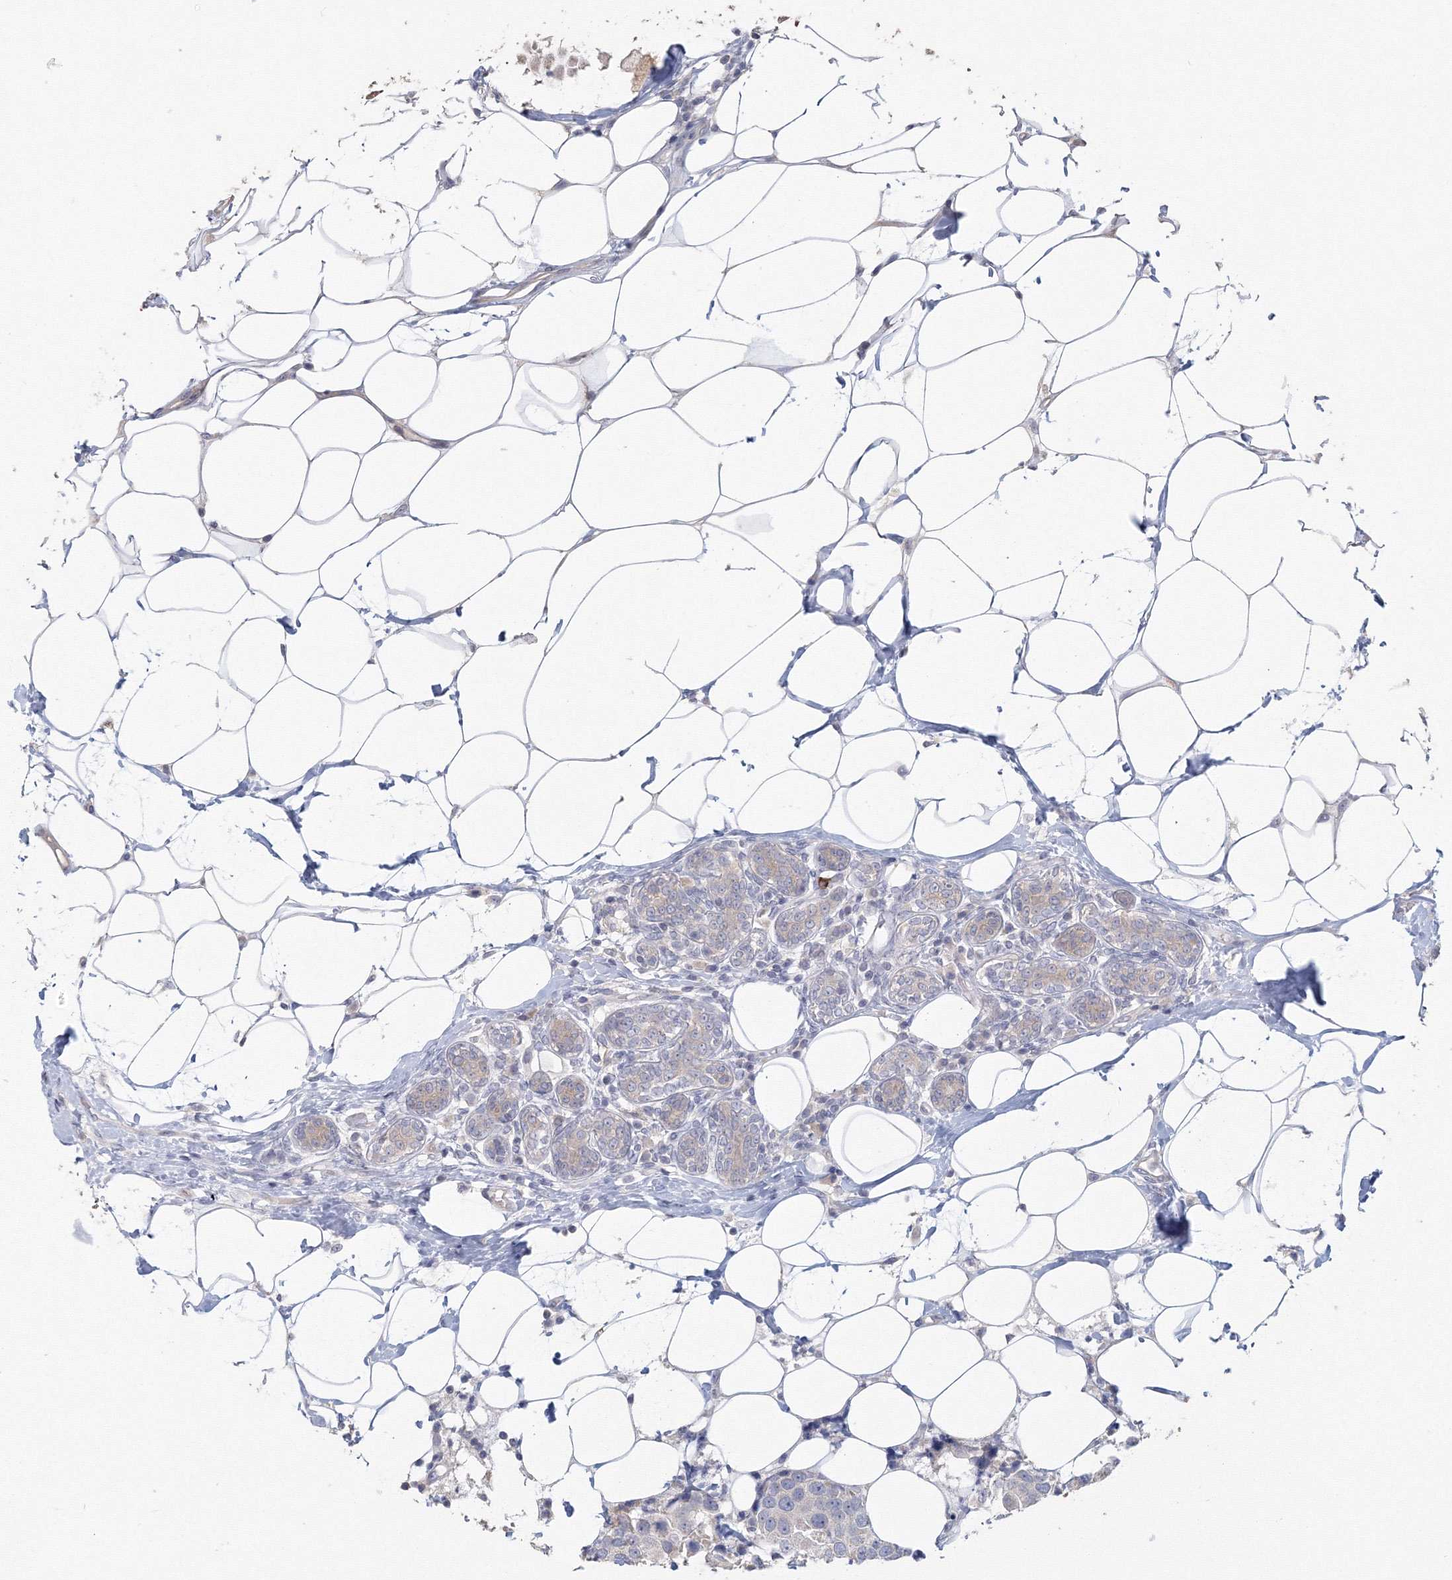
{"staining": {"intensity": "negative", "quantity": "none", "location": "none"}, "tissue": "breast cancer", "cell_type": "Tumor cells", "image_type": "cancer", "snomed": [{"axis": "morphology", "description": "Normal tissue, NOS"}, {"axis": "morphology", "description": "Duct carcinoma"}, {"axis": "topography", "description": "Breast"}], "caption": "An immunohistochemistry image of breast cancer (infiltrating ductal carcinoma) is shown. There is no staining in tumor cells of breast cancer (infiltrating ductal carcinoma). Brightfield microscopy of immunohistochemistry stained with DAB (3,3'-diaminobenzidine) (brown) and hematoxylin (blue), captured at high magnification.", "gene": "TACC2", "patient": {"sex": "female", "age": 39}}